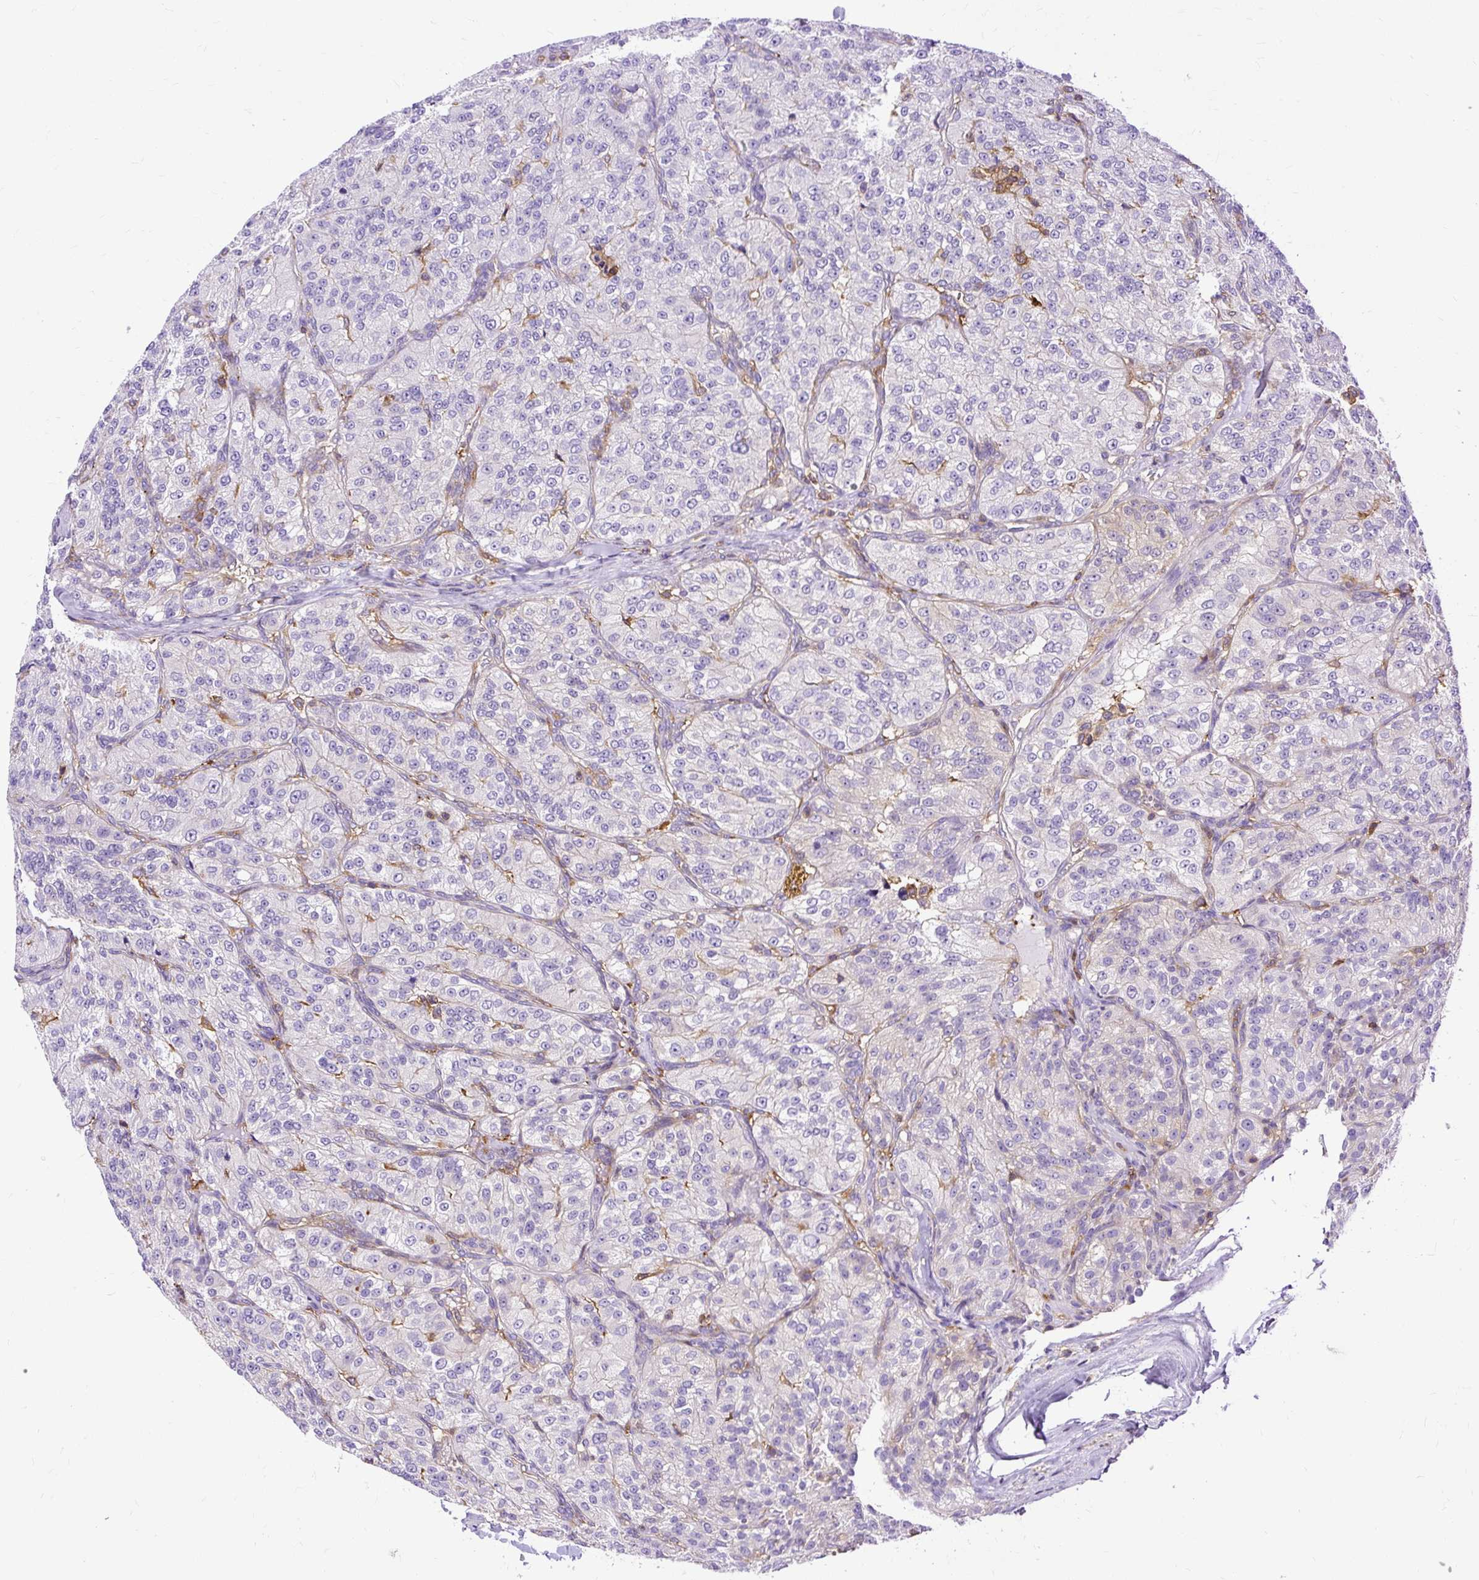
{"staining": {"intensity": "negative", "quantity": "none", "location": "none"}, "tissue": "renal cancer", "cell_type": "Tumor cells", "image_type": "cancer", "snomed": [{"axis": "morphology", "description": "Adenocarcinoma, NOS"}, {"axis": "topography", "description": "Kidney"}], "caption": "A histopathology image of renal adenocarcinoma stained for a protein shows no brown staining in tumor cells.", "gene": "TWF2", "patient": {"sex": "female", "age": 63}}